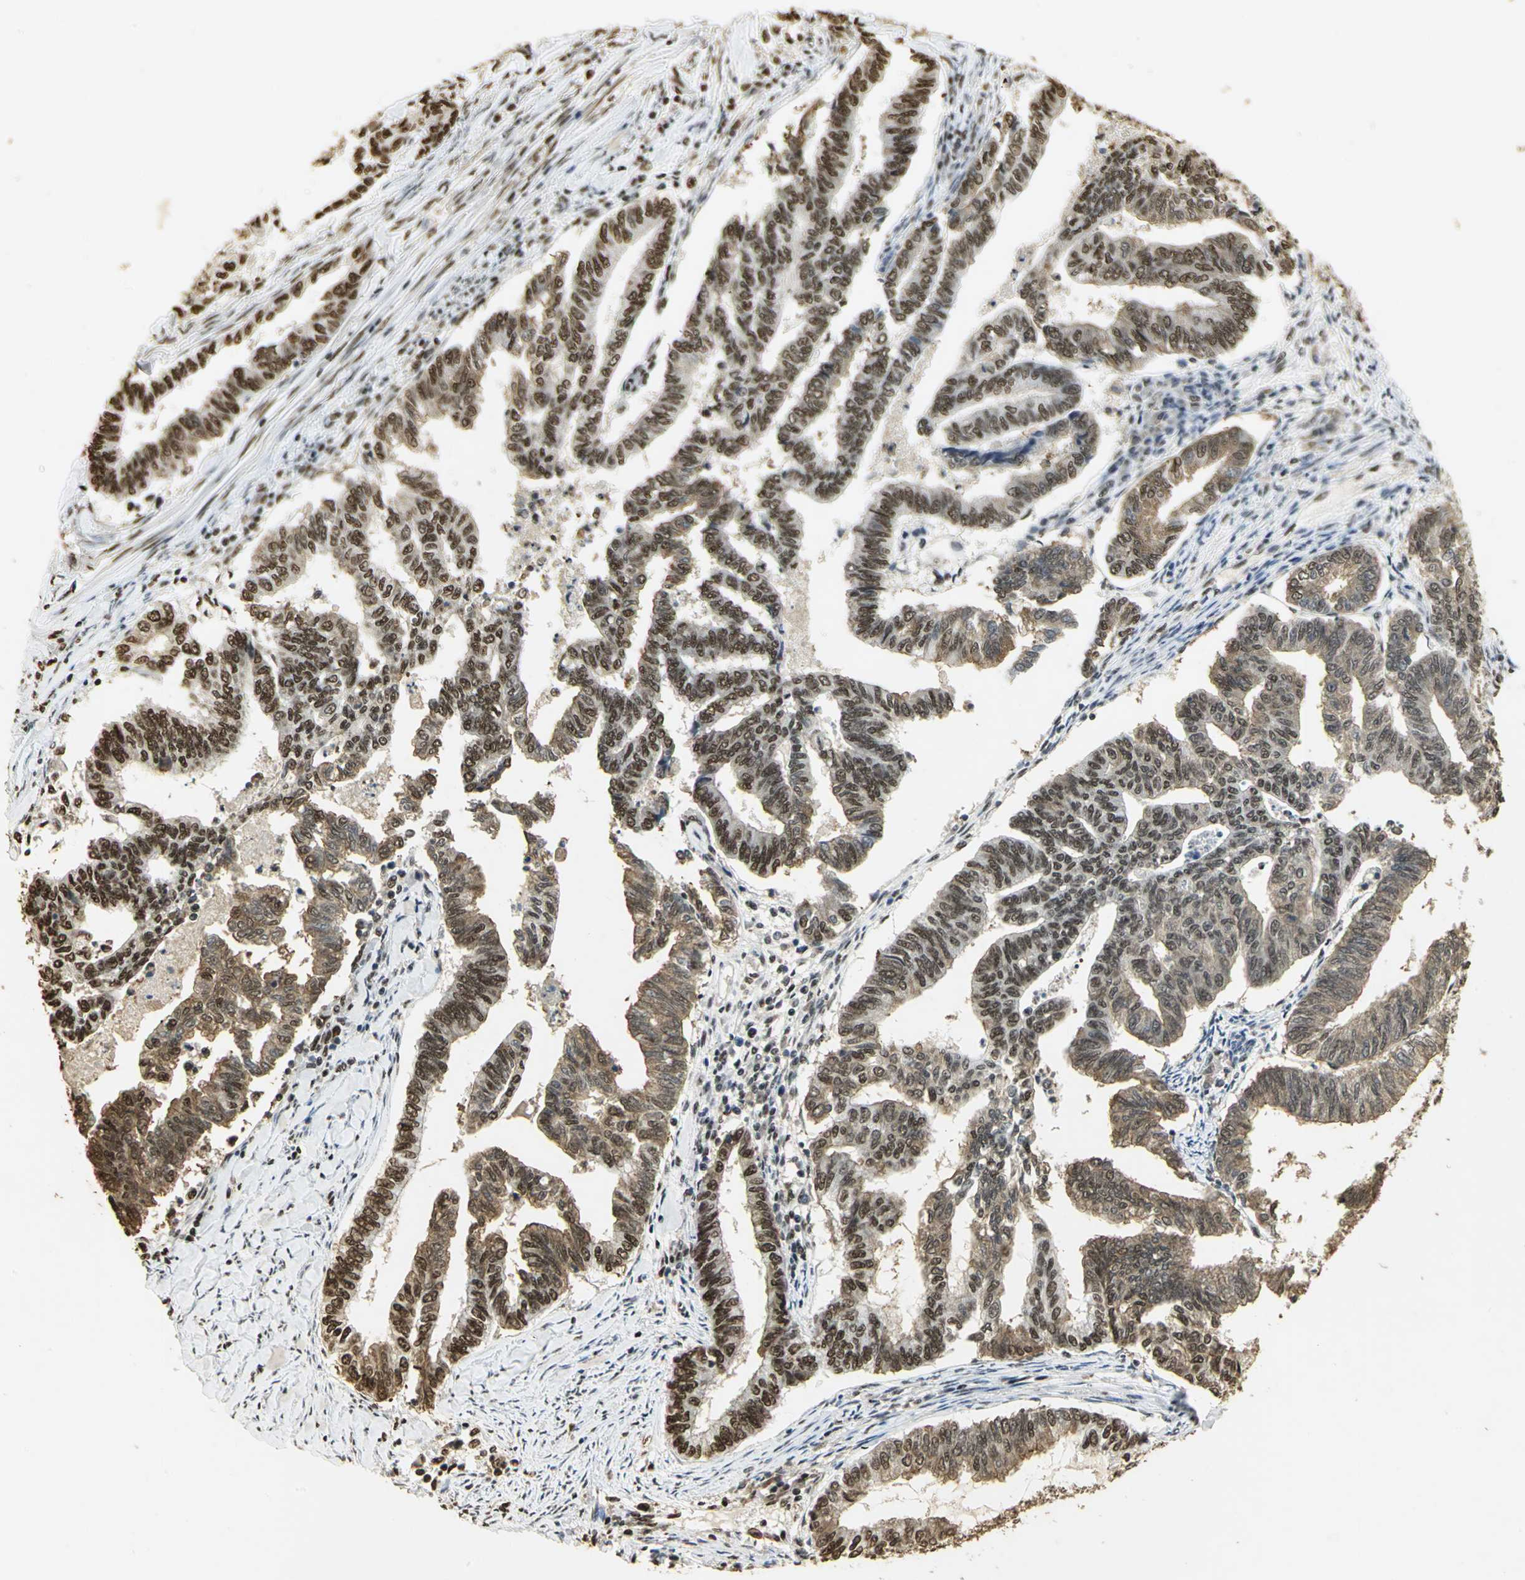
{"staining": {"intensity": "moderate", "quantity": "25%-75%", "location": "nuclear"}, "tissue": "endometrial cancer", "cell_type": "Tumor cells", "image_type": "cancer", "snomed": [{"axis": "morphology", "description": "Adenocarcinoma, NOS"}, {"axis": "topography", "description": "Endometrium"}], "caption": "This histopathology image exhibits IHC staining of endometrial cancer (adenocarcinoma), with medium moderate nuclear positivity in about 25%-75% of tumor cells.", "gene": "SET", "patient": {"sex": "female", "age": 79}}